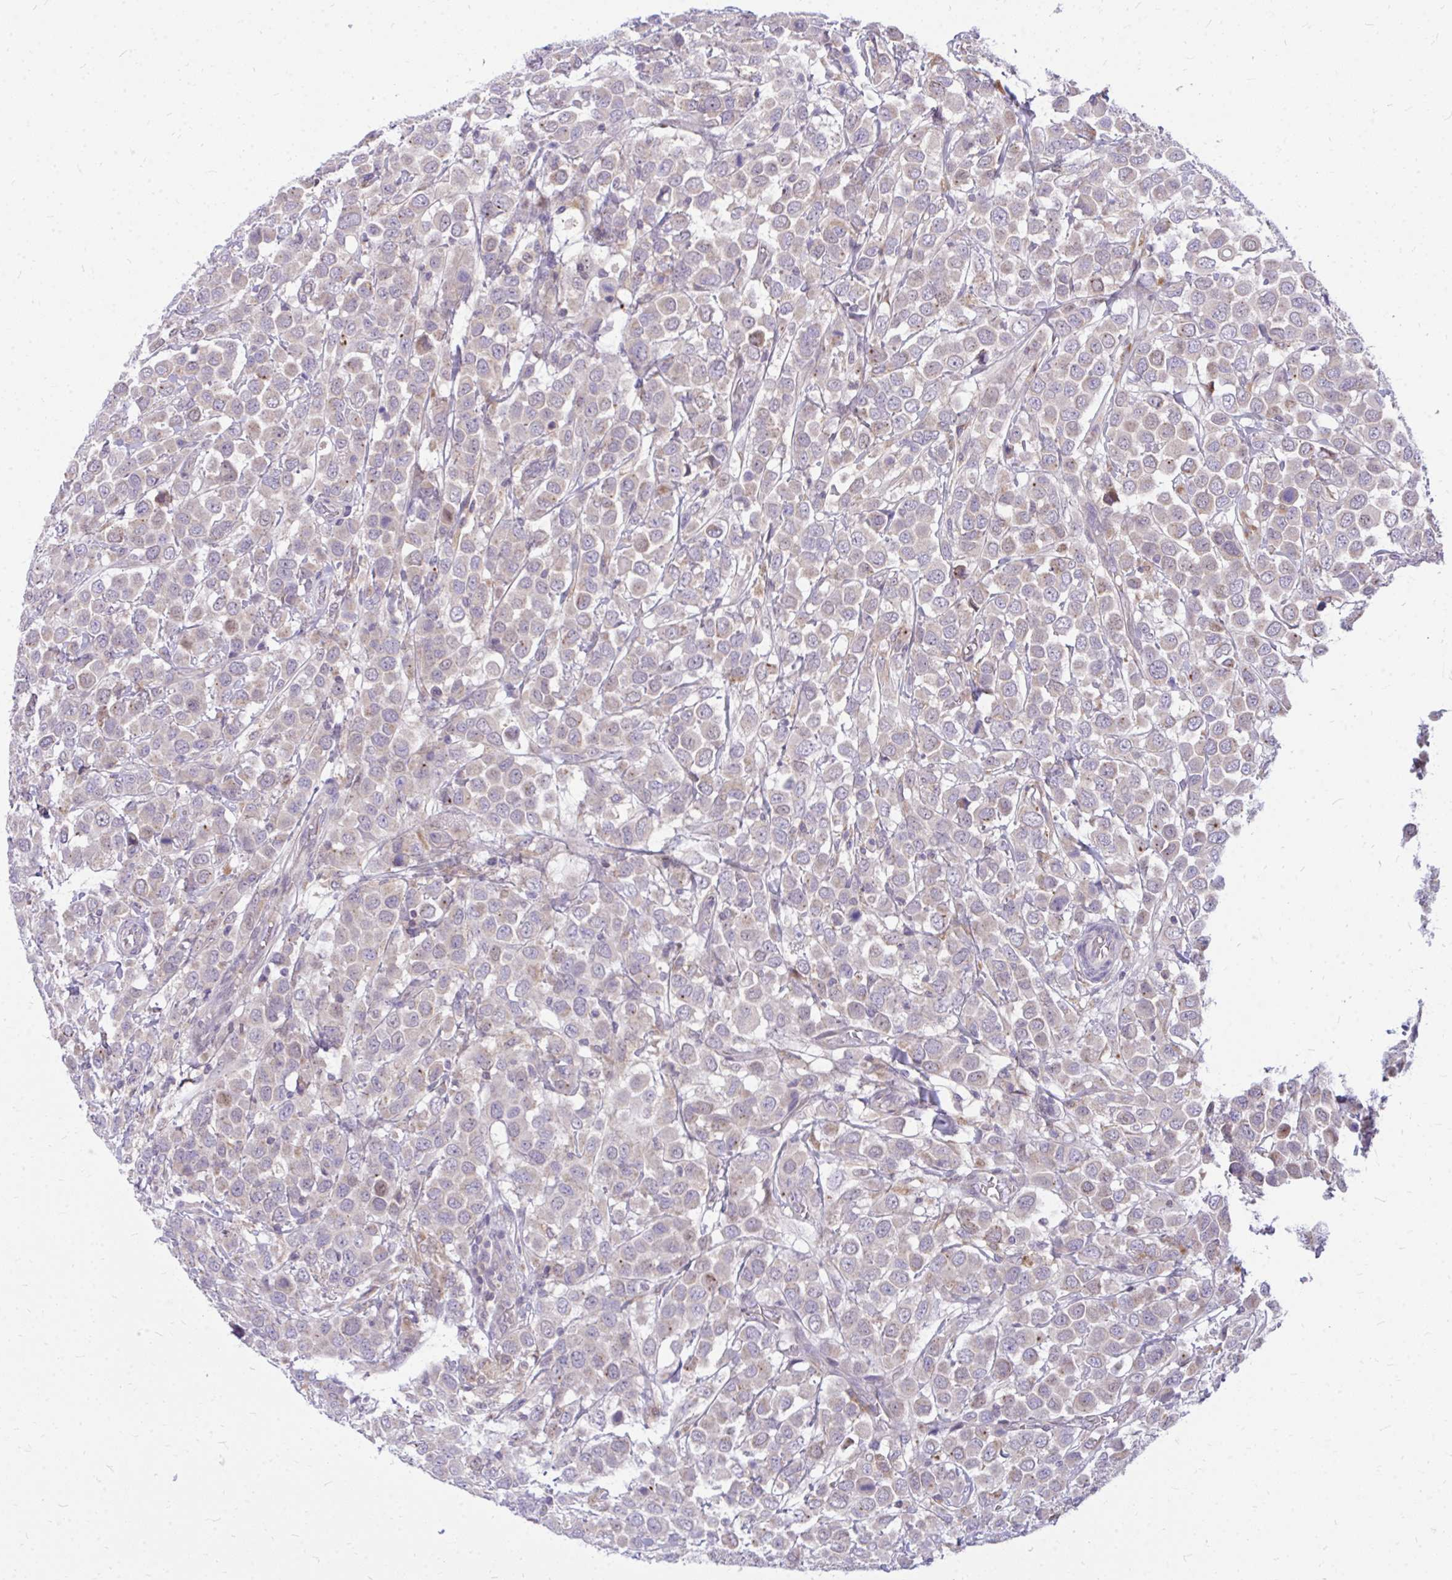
{"staining": {"intensity": "weak", "quantity": "<25%", "location": "cytoplasmic/membranous,nuclear"}, "tissue": "breast cancer", "cell_type": "Tumor cells", "image_type": "cancer", "snomed": [{"axis": "morphology", "description": "Duct carcinoma"}, {"axis": "topography", "description": "Breast"}], "caption": "A histopathology image of human breast intraductal carcinoma is negative for staining in tumor cells. (Immunohistochemistry (ihc), brightfield microscopy, high magnification).", "gene": "ZSCAN25", "patient": {"sex": "female", "age": 61}}